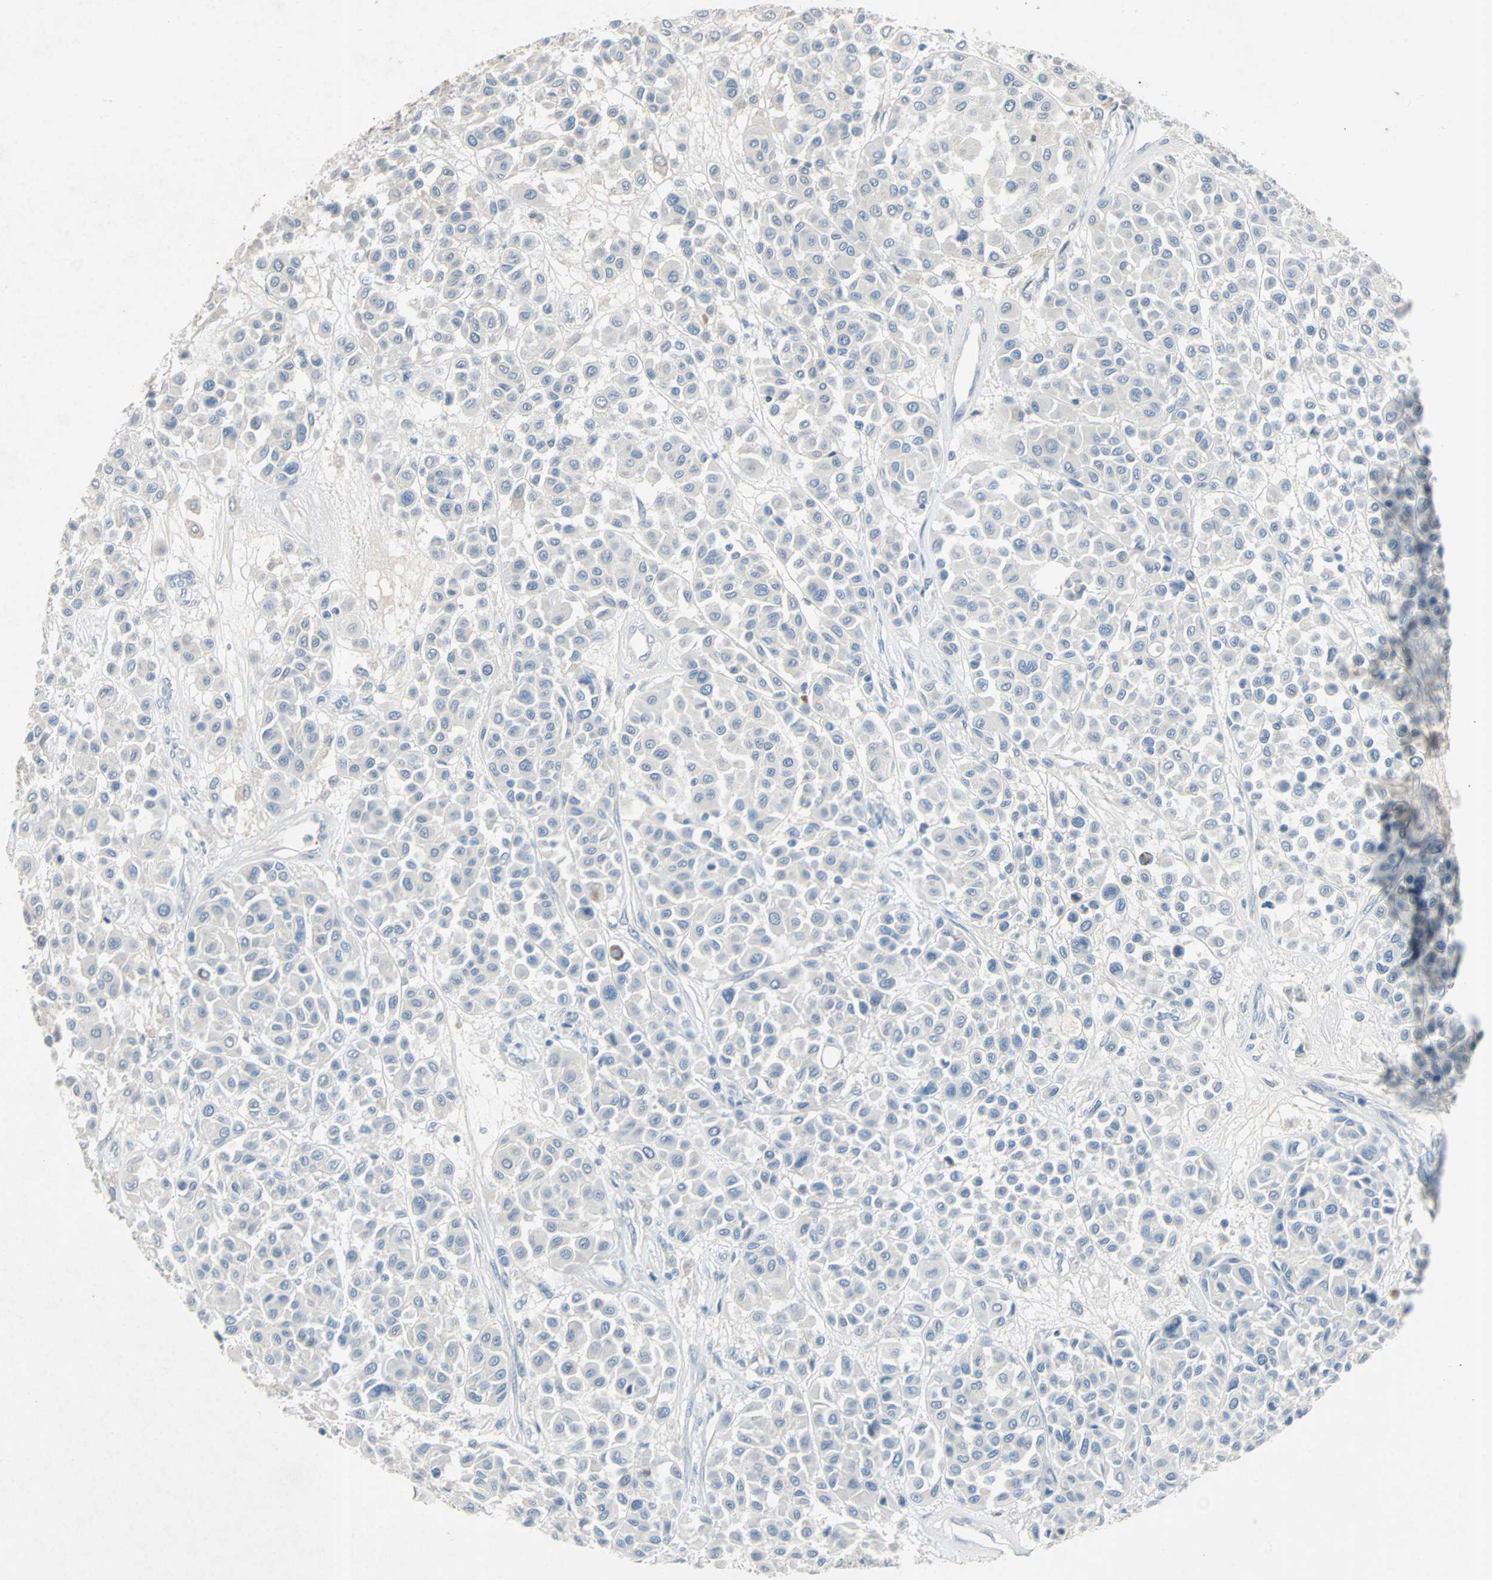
{"staining": {"intensity": "negative", "quantity": "none", "location": "none"}, "tissue": "melanoma", "cell_type": "Tumor cells", "image_type": "cancer", "snomed": [{"axis": "morphology", "description": "Malignant melanoma, Metastatic site"}, {"axis": "topography", "description": "Soft tissue"}], "caption": "Immunohistochemistry (IHC) micrograph of human melanoma stained for a protein (brown), which exhibits no expression in tumor cells.", "gene": "PCDHB2", "patient": {"sex": "male", "age": 41}}